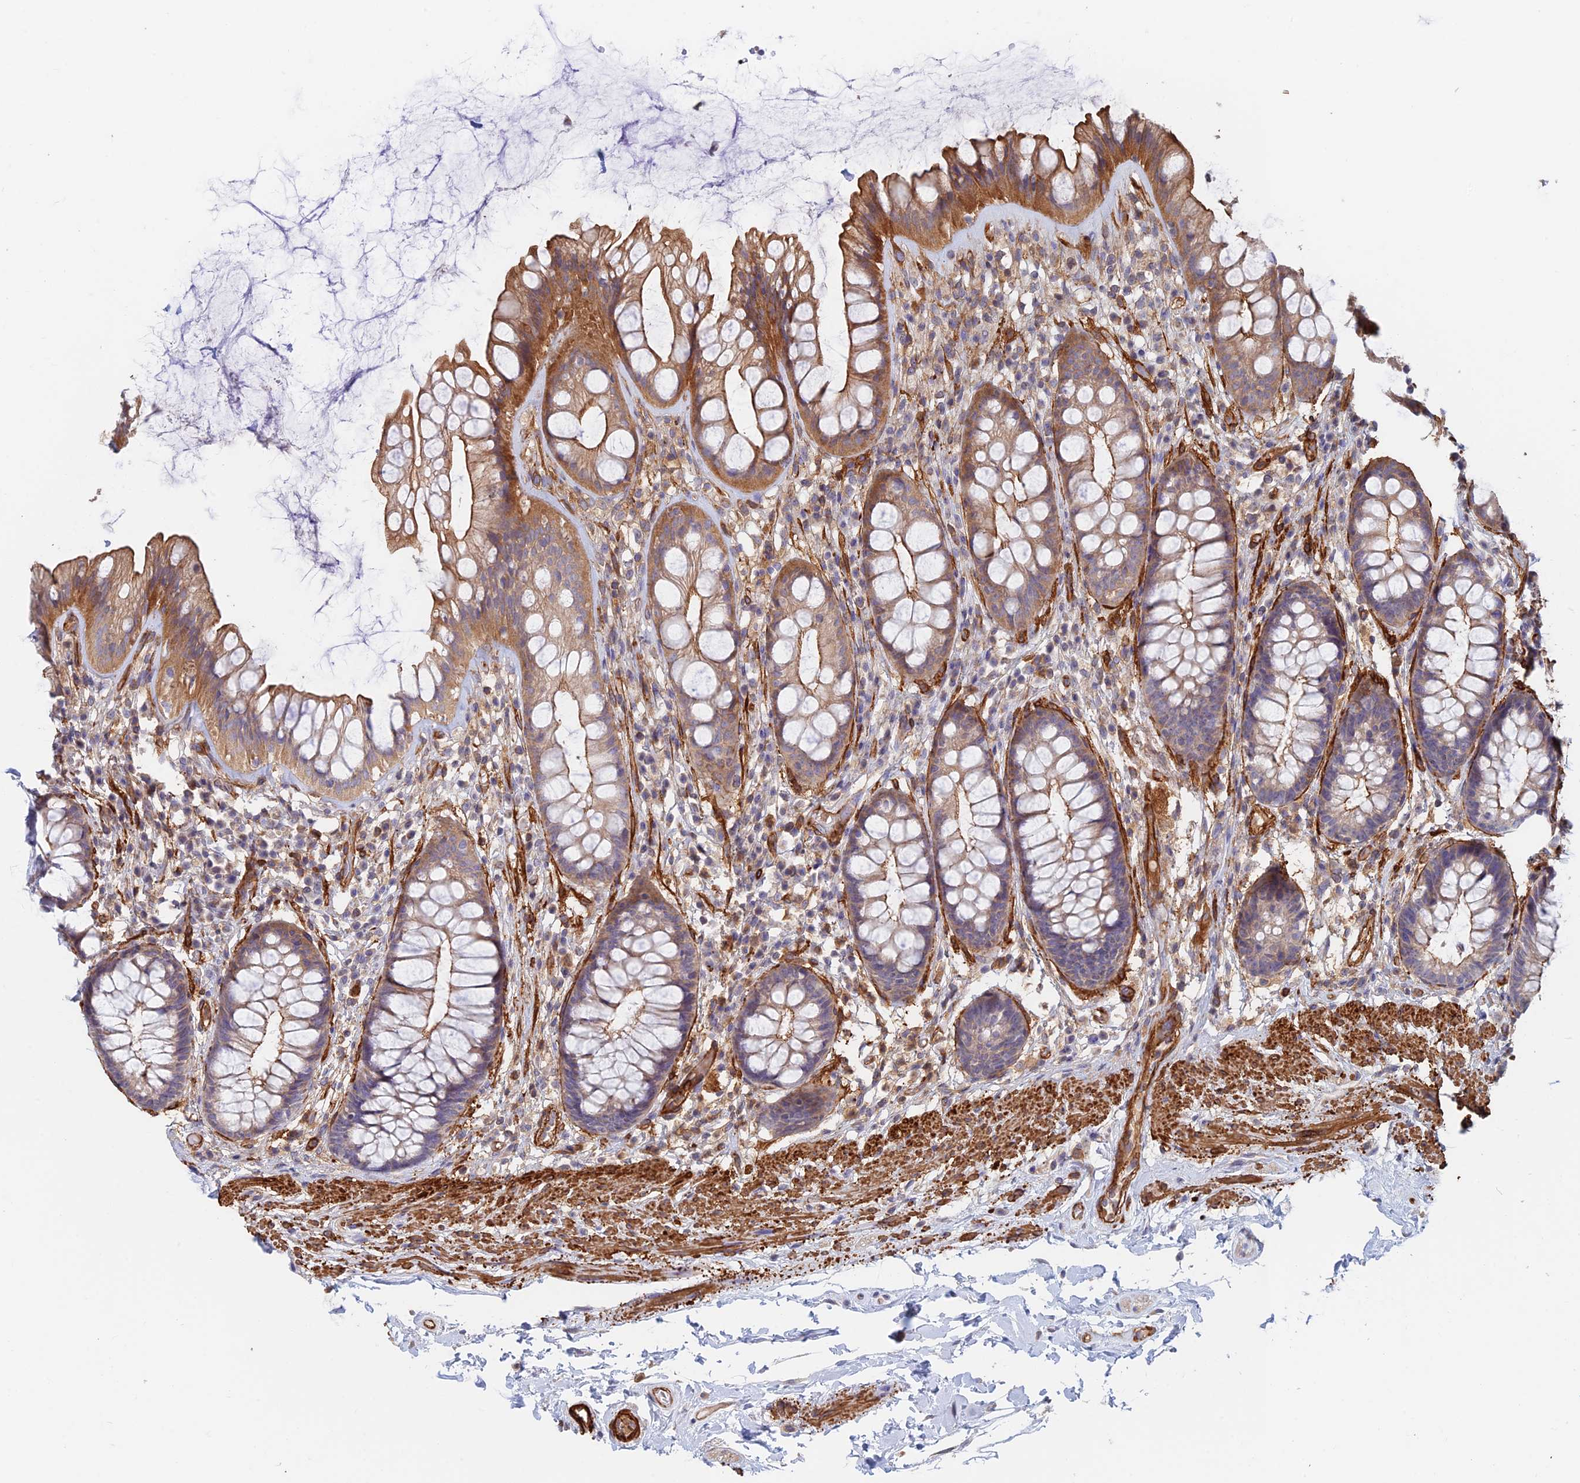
{"staining": {"intensity": "moderate", "quantity": ">75%", "location": "cytoplasmic/membranous"}, "tissue": "rectum", "cell_type": "Glandular cells", "image_type": "normal", "snomed": [{"axis": "morphology", "description": "Normal tissue, NOS"}, {"axis": "topography", "description": "Rectum"}], "caption": "Immunohistochemistry (IHC) of benign rectum reveals medium levels of moderate cytoplasmic/membranous positivity in approximately >75% of glandular cells. The staining was performed using DAB to visualize the protein expression in brown, while the nuclei were stained in blue with hematoxylin (Magnification: 20x).", "gene": "PAK4", "patient": {"sex": "male", "age": 74}}